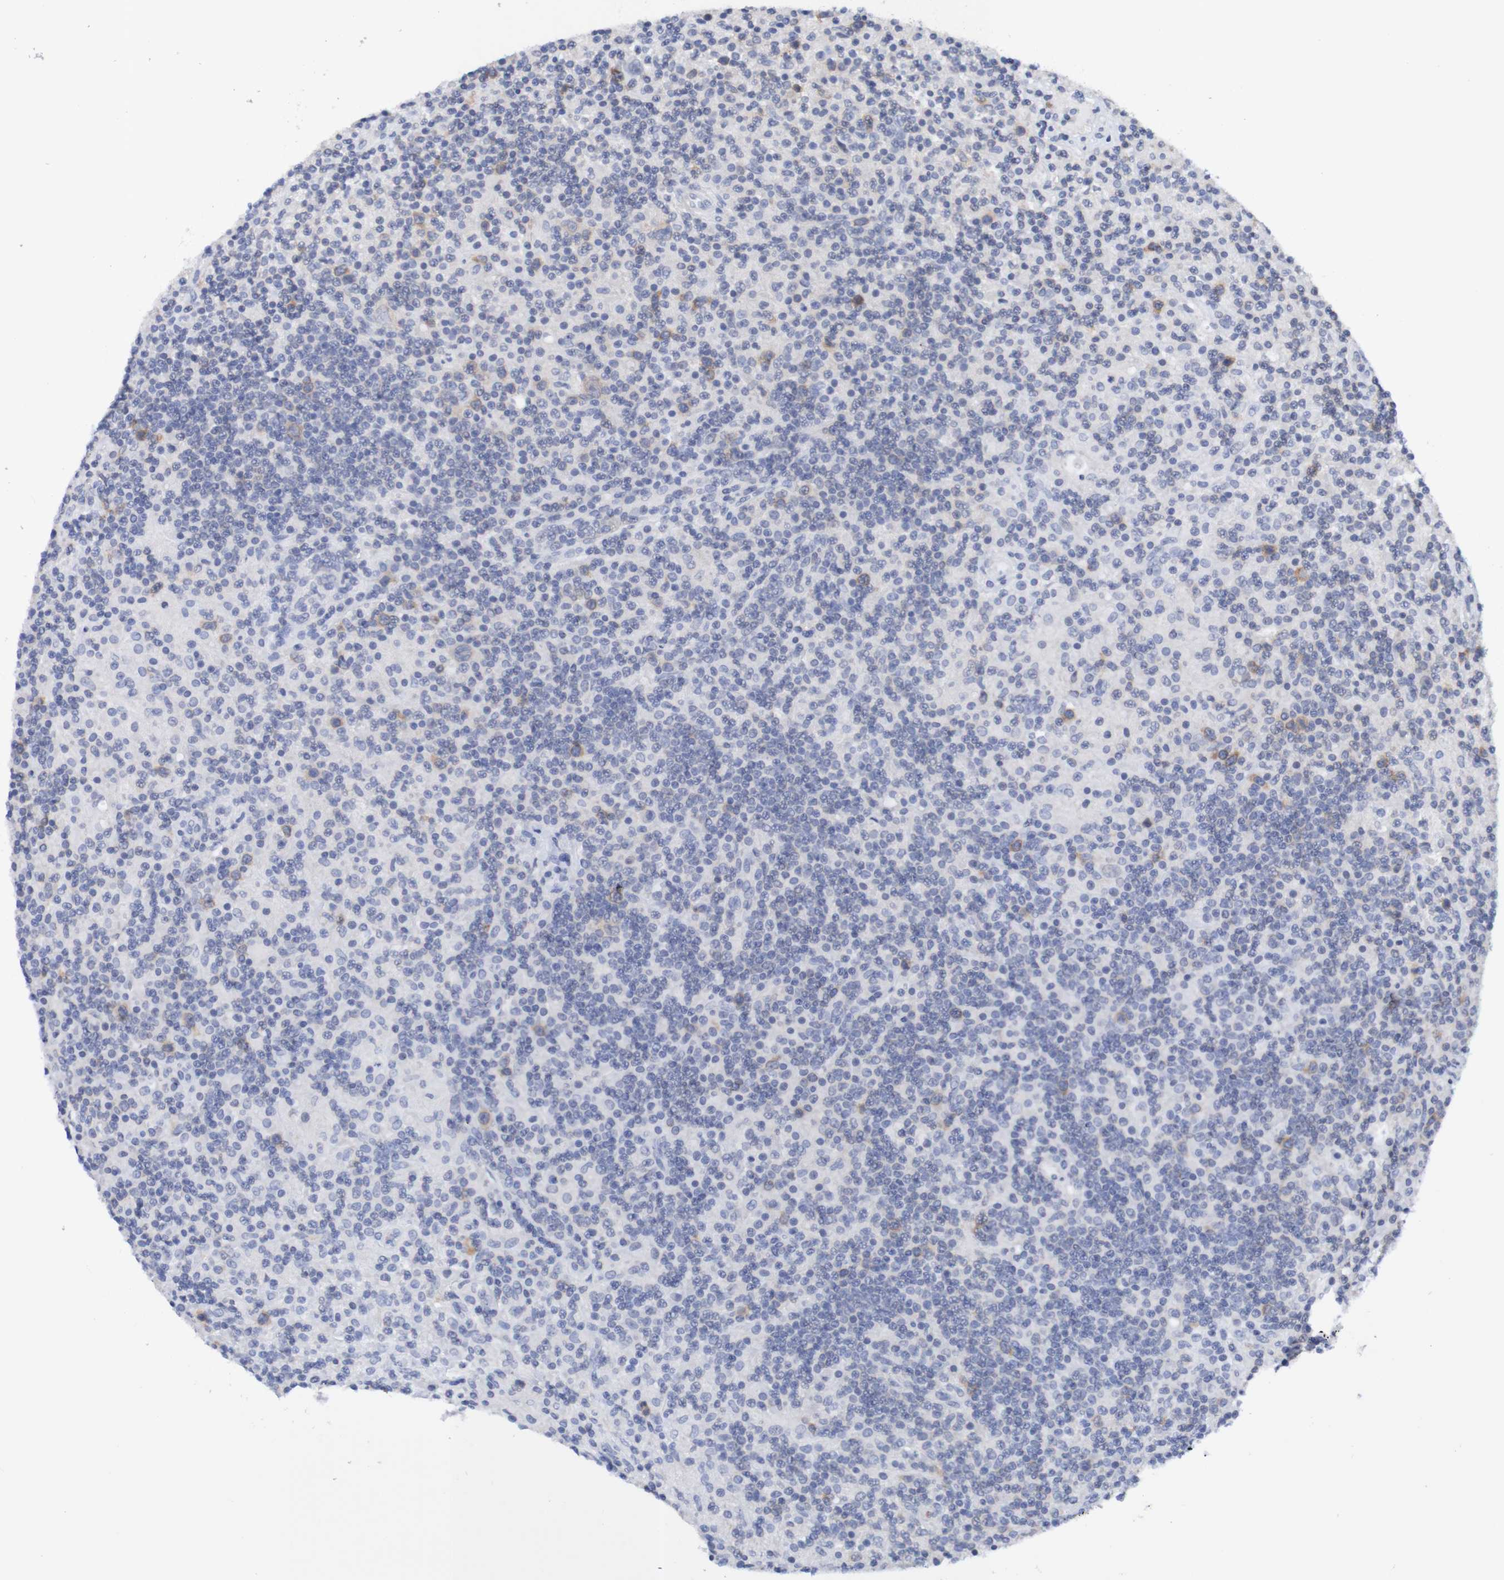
{"staining": {"intensity": "moderate", "quantity": "<25%", "location": "cytoplasmic/membranous"}, "tissue": "lymphoma", "cell_type": "Tumor cells", "image_type": "cancer", "snomed": [{"axis": "morphology", "description": "Hodgkin's disease, NOS"}, {"axis": "topography", "description": "Lymph node"}], "caption": "IHC photomicrograph of neoplastic tissue: lymphoma stained using IHC reveals low levels of moderate protein expression localized specifically in the cytoplasmic/membranous of tumor cells, appearing as a cytoplasmic/membranous brown color.", "gene": "ACVR1C", "patient": {"sex": "male", "age": 70}}